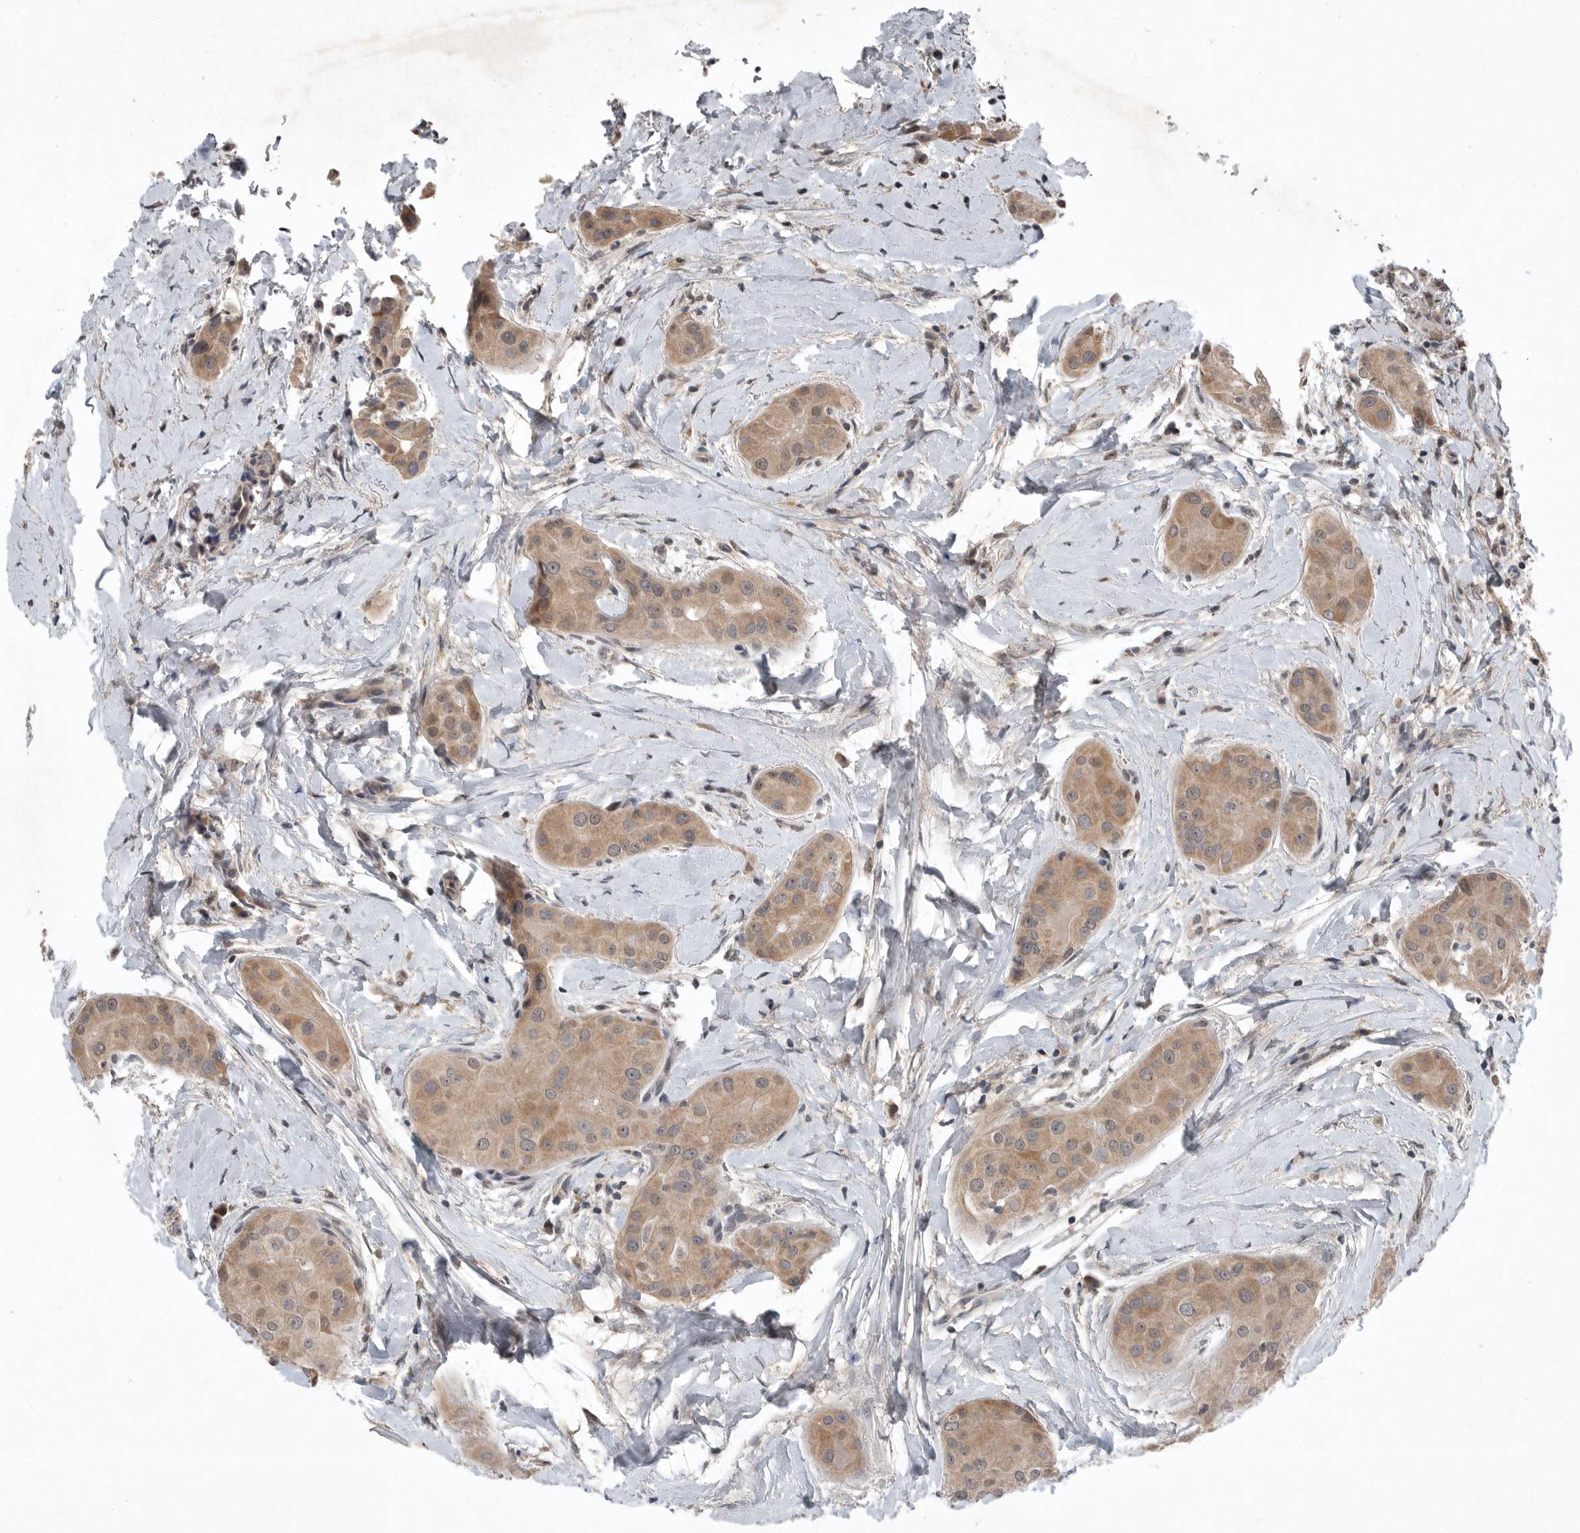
{"staining": {"intensity": "moderate", "quantity": ">75%", "location": "cytoplasmic/membranous"}, "tissue": "thyroid cancer", "cell_type": "Tumor cells", "image_type": "cancer", "snomed": [{"axis": "morphology", "description": "Papillary adenocarcinoma, NOS"}, {"axis": "topography", "description": "Thyroid gland"}], "caption": "This is an image of IHC staining of papillary adenocarcinoma (thyroid), which shows moderate expression in the cytoplasmic/membranous of tumor cells.", "gene": "SCP2", "patient": {"sex": "male", "age": 33}}